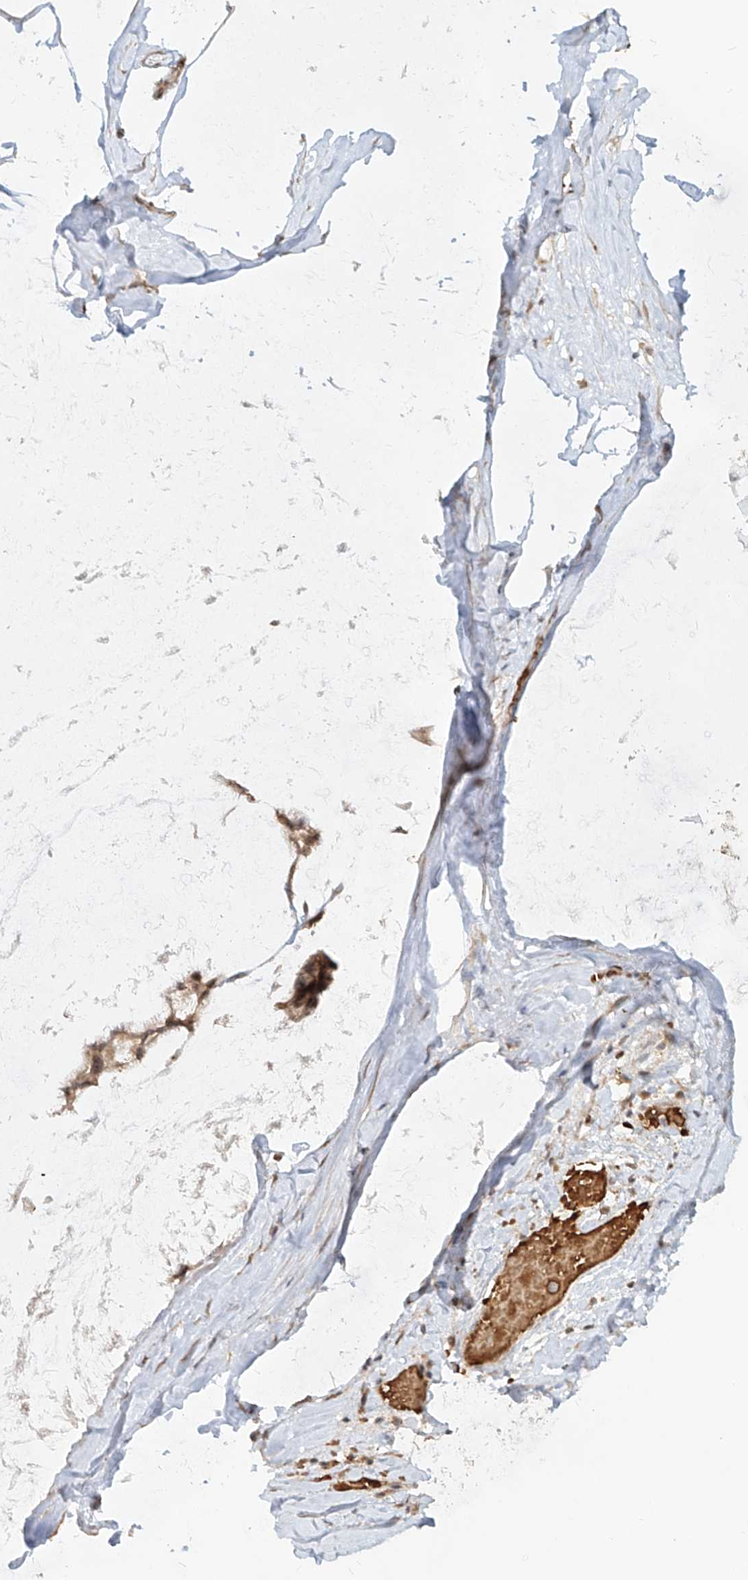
{"staining": {"intensity": "moderate", "quantity": ">75%", "location": "cytoplasmic/membranous,nuclear"}, "tissue": "ovarian cancer", "cell_type": "Tumor cells", "image_type": "cancer", "snomed": [{"axis": "morphology", "description": "Cystadenocarcinoma, mucinous, NOS"}, {"axis": "topography", "description": "Ovary"}], "caption": "Ovarian cancer (mucinous cystadenocarcinoma) was stained to show a protein in brown. There is medium levels of moderate cytoplasmic/membranous and nuclear expression in about >75% of tumor cells.", "gene": "BYSL", "patient": {"sex": "female", "age": 39}}